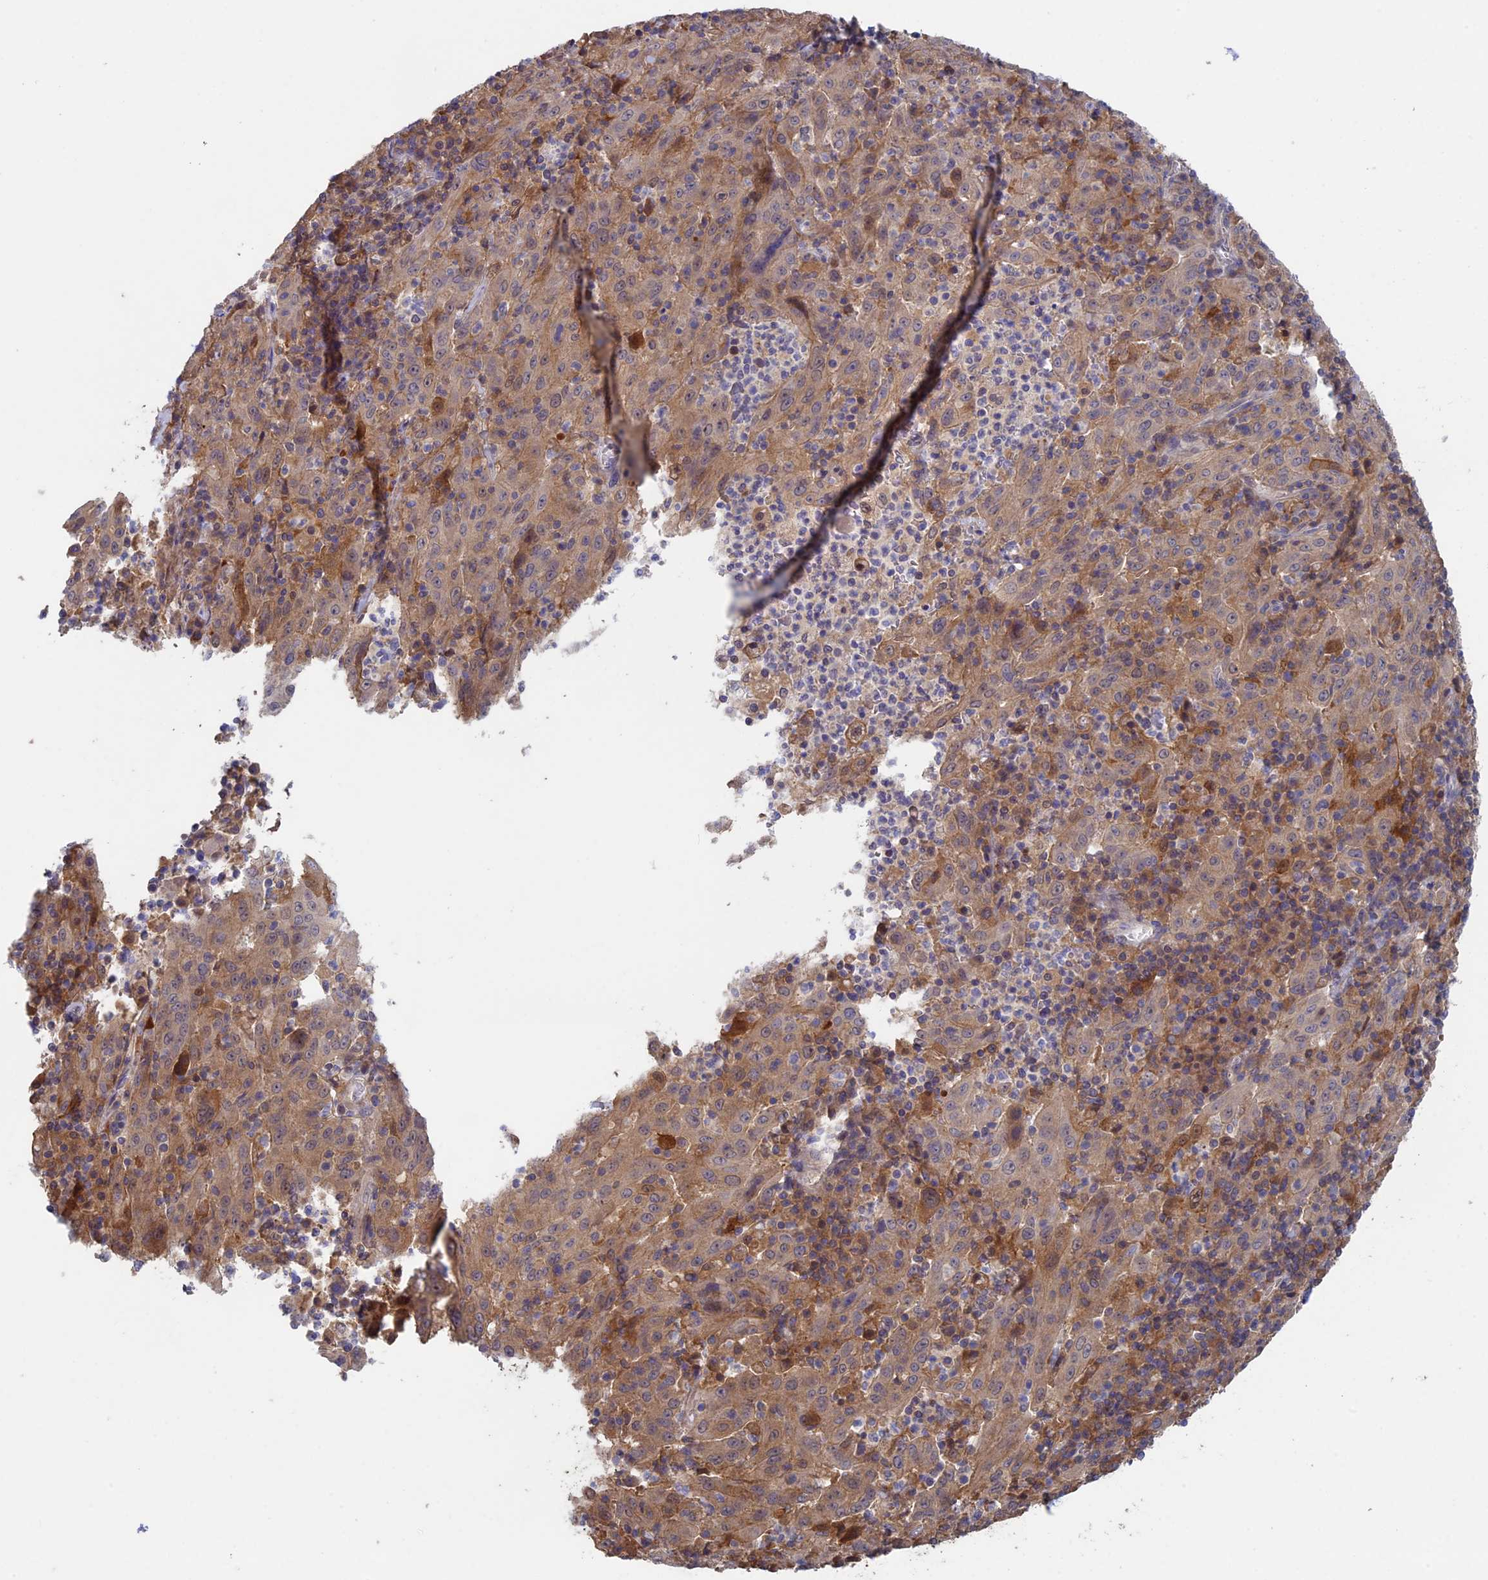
{"staining": {"intensity": "weak", "quantity": "<25%", "location": "cytoplasmic/membranous"}, "tissue": "pancreatic cancer", "cell_type": "Tumor cells", "image_type": "cancer", "snomed": [{"axis": "morphology", "description": "Adenocarcinoma, NOS"}, {"axis": "topography", "description": "Pancreas"}], "caption": "High power microscopy image of an immunohistochemistry histopathology image of adenocarcinoma (pancreatic), revealing no significant staining in tumor cells.", "gene": "LCMT1", "patient": {"sex": "male", "age": 63}}